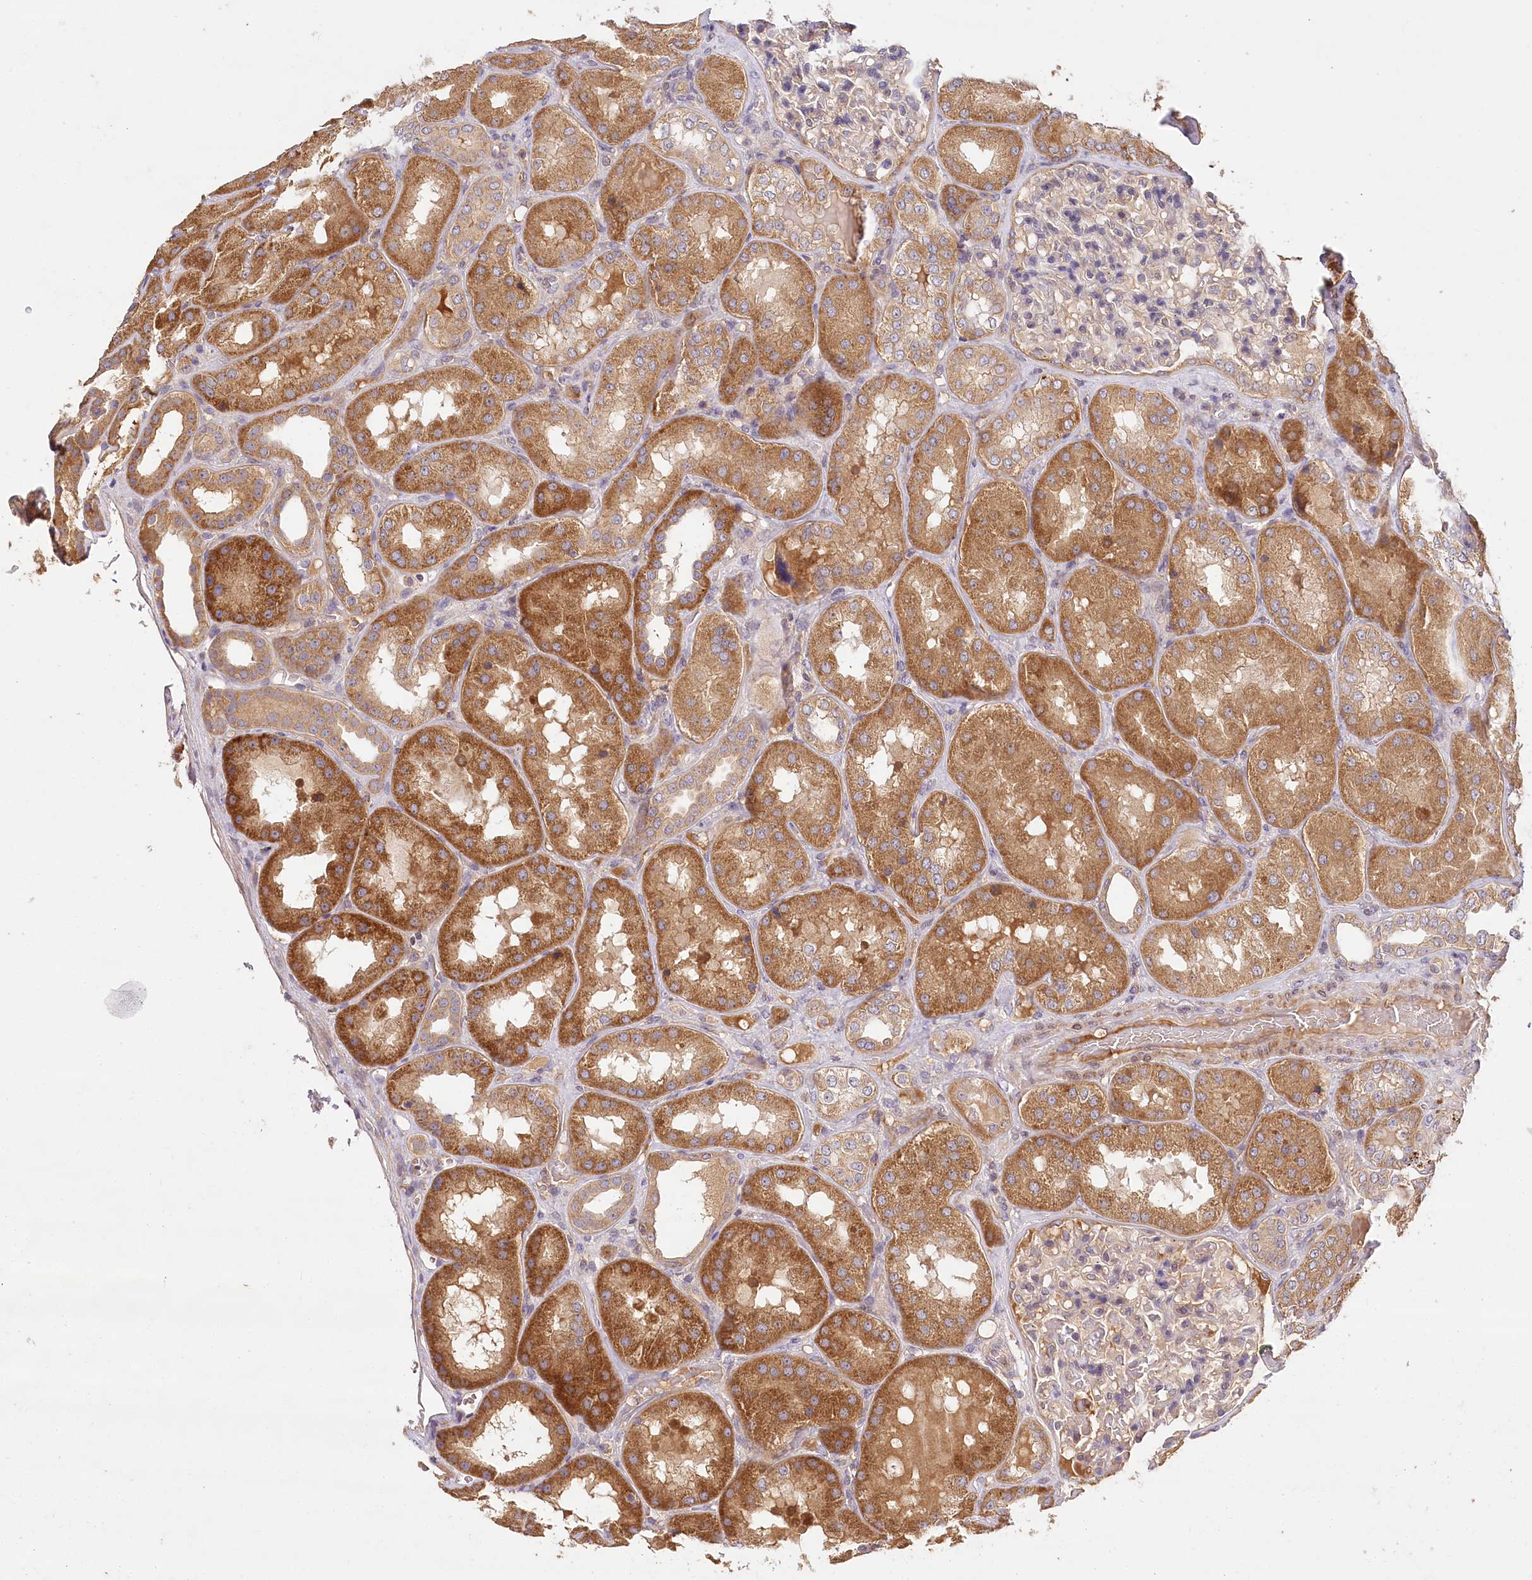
{"staining": {"intensity": "weak", "quantity": "25%-75%", "location": "cytoplasmic/membranous"}, "tissue": "kidney", "cell_type": "Cells in glomeruli", "image_type": "normal", "snomed": [{"axis": "morphology", "description": "Normal tissue, NOS"}, {"axis": "topography", "description": "Kidney"}], "caption": "Immunohistochemistry of unremarkable human kidney shows low levels of weak cytoplasmic/membranous staining in approximately 25%-75% of cells in glomeruli.", "gene": "LSS", "patient": {"sex": "female", "age": 56}}